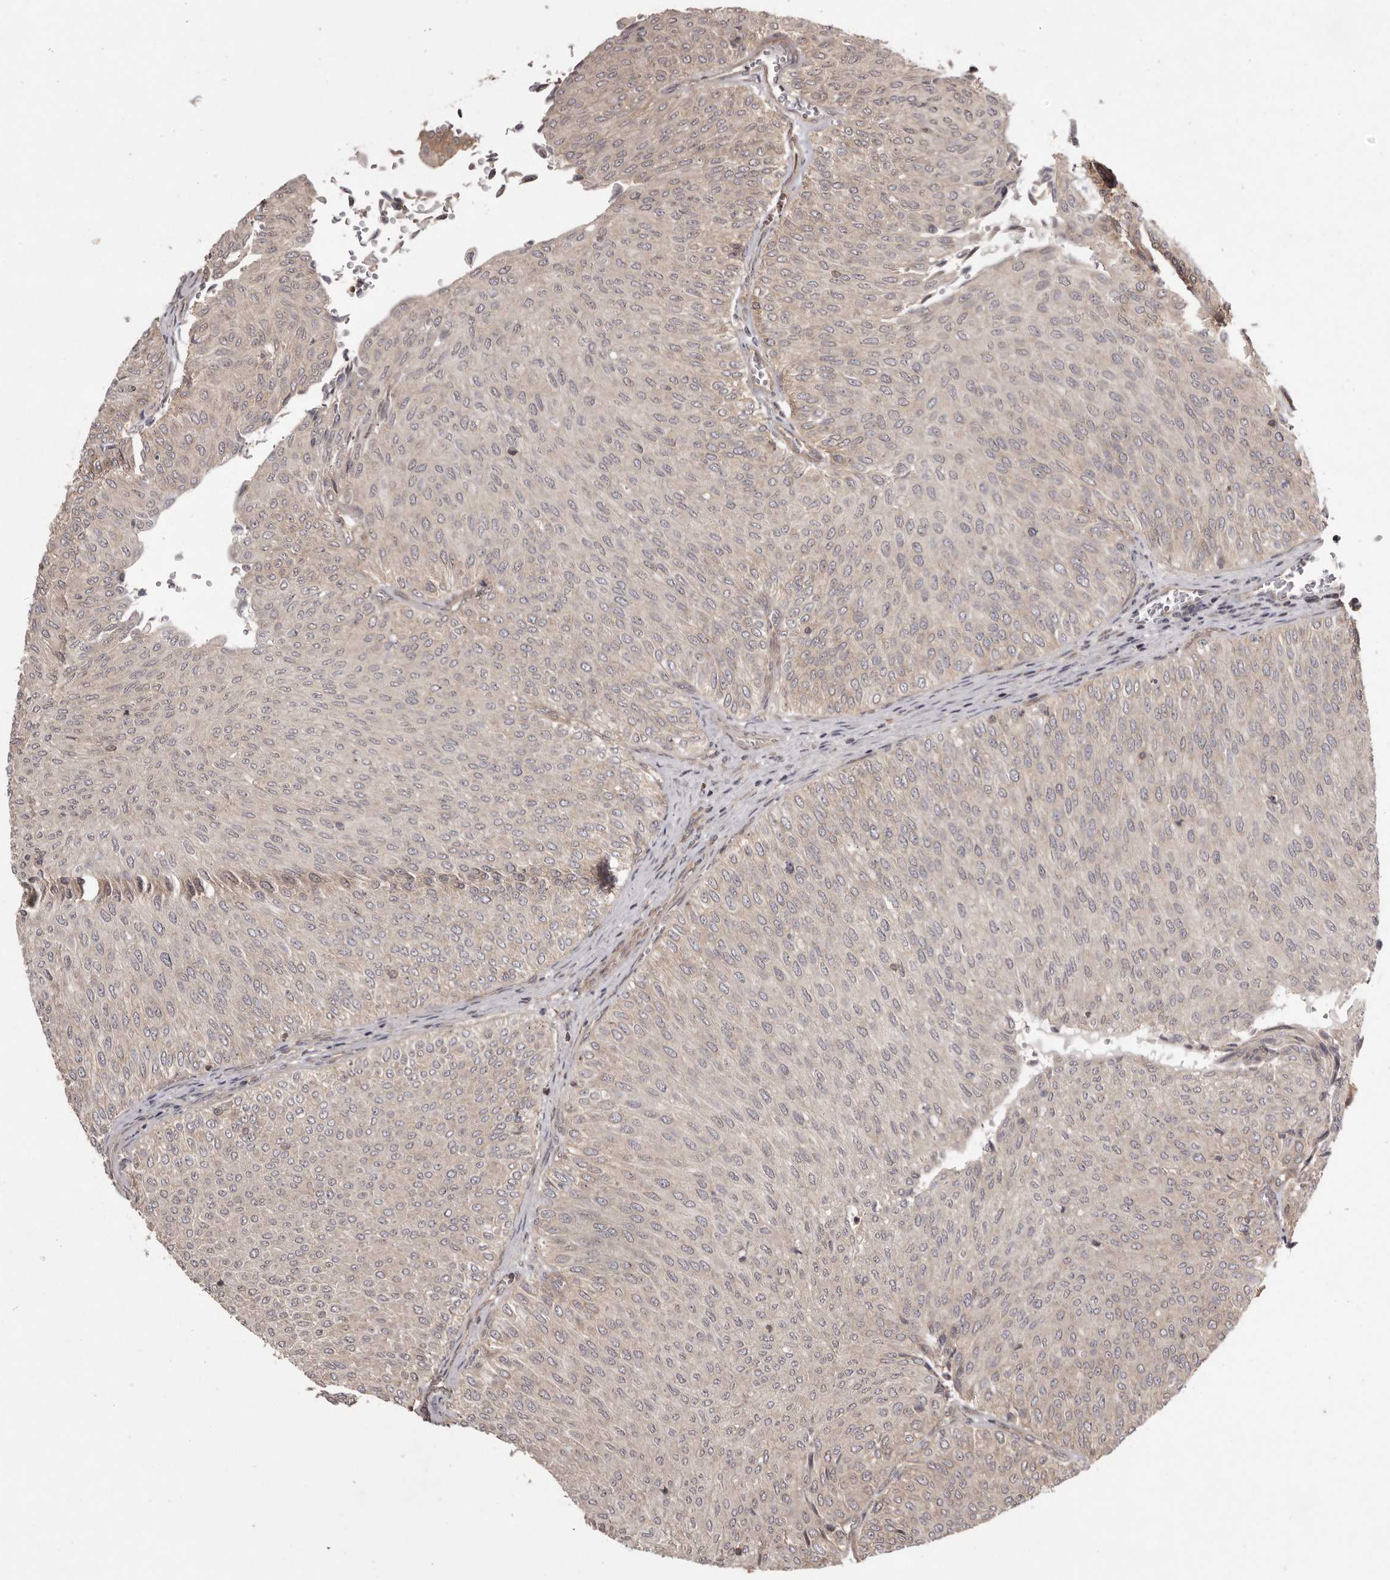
{"staining": {"intensity": "weak", "quantity": "25%-75%", "location": "cytoplasmic/membranous"}, "tissue": "urothelial cancer", "cell_type": "Tumor cells", "image_type": "cancer", "snomed": [{"axis": "morphology", "description": "Urothelial carcinoma, Low grade"}, {"axis": "topography", "description": "Urinary bladder"}], "caption": "Human urothelial carcinoma (low-grade) stained with a protein marker displays weak staining in tumor cells.", "gene": "NFKBIA", "patient": {"sex": "male", "age": 78}}